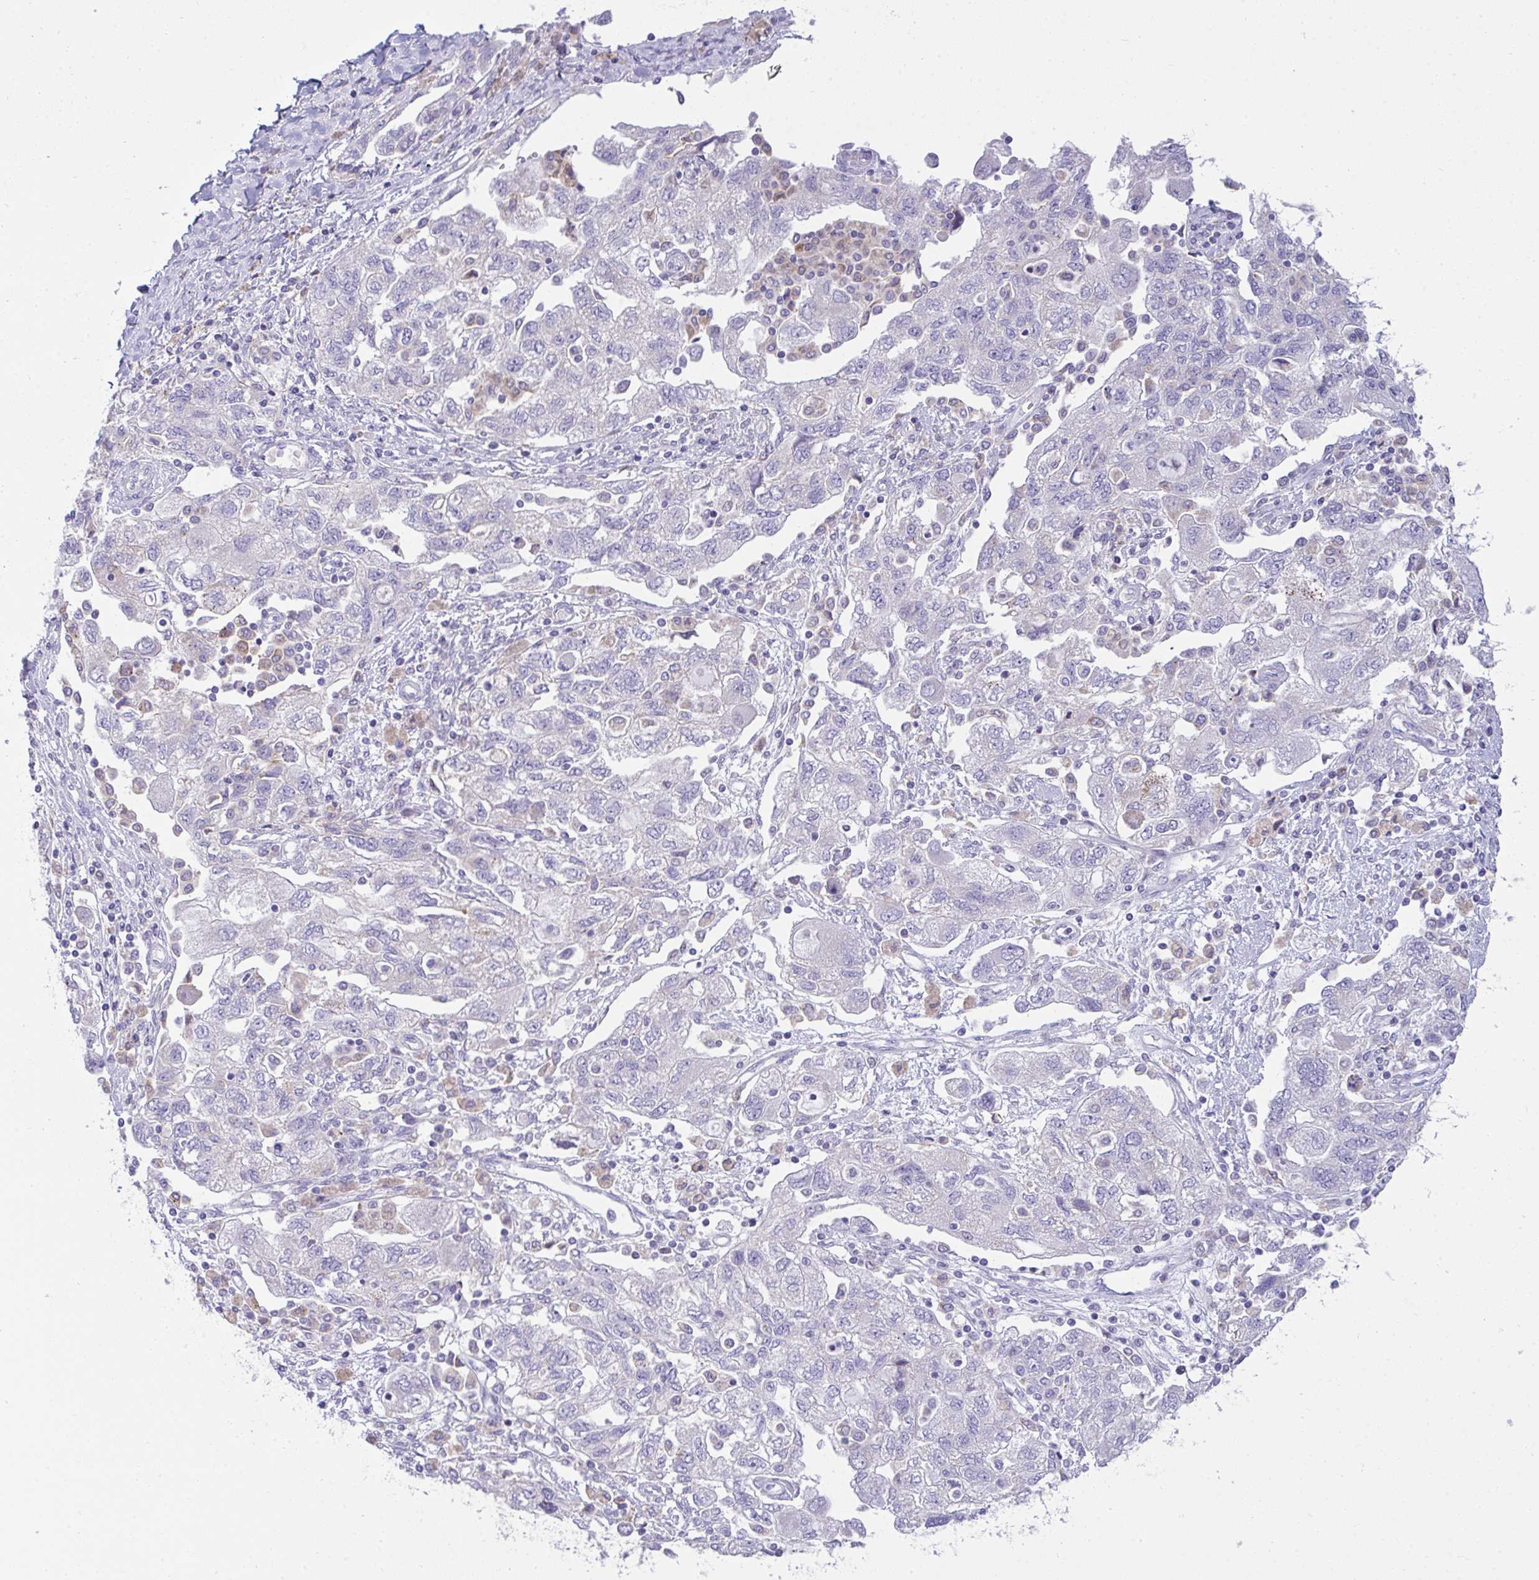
{"staining": {"intensity": "negative", "quantity": "none", "location": "none"}, "tissue": "ovarian cancer", "cell_type": "Tumor cells", "image_type": "cancer", "snomed": [{"axis": "morphology", "description": "Carcinoma, NOS"}, {"axis": "morphology", "description": "Cystadenocarcinoma, serous, NOS"}, {"axis": "topography", "description": "Ovary"}], "caption": "The IHC micrograph has no significant positivity in tumor cells of ovarian cancer (serous cystadenocarcinoma) tissue.", "gene": "RGPD5", "patient": {"sex": "female", "age": 69}}